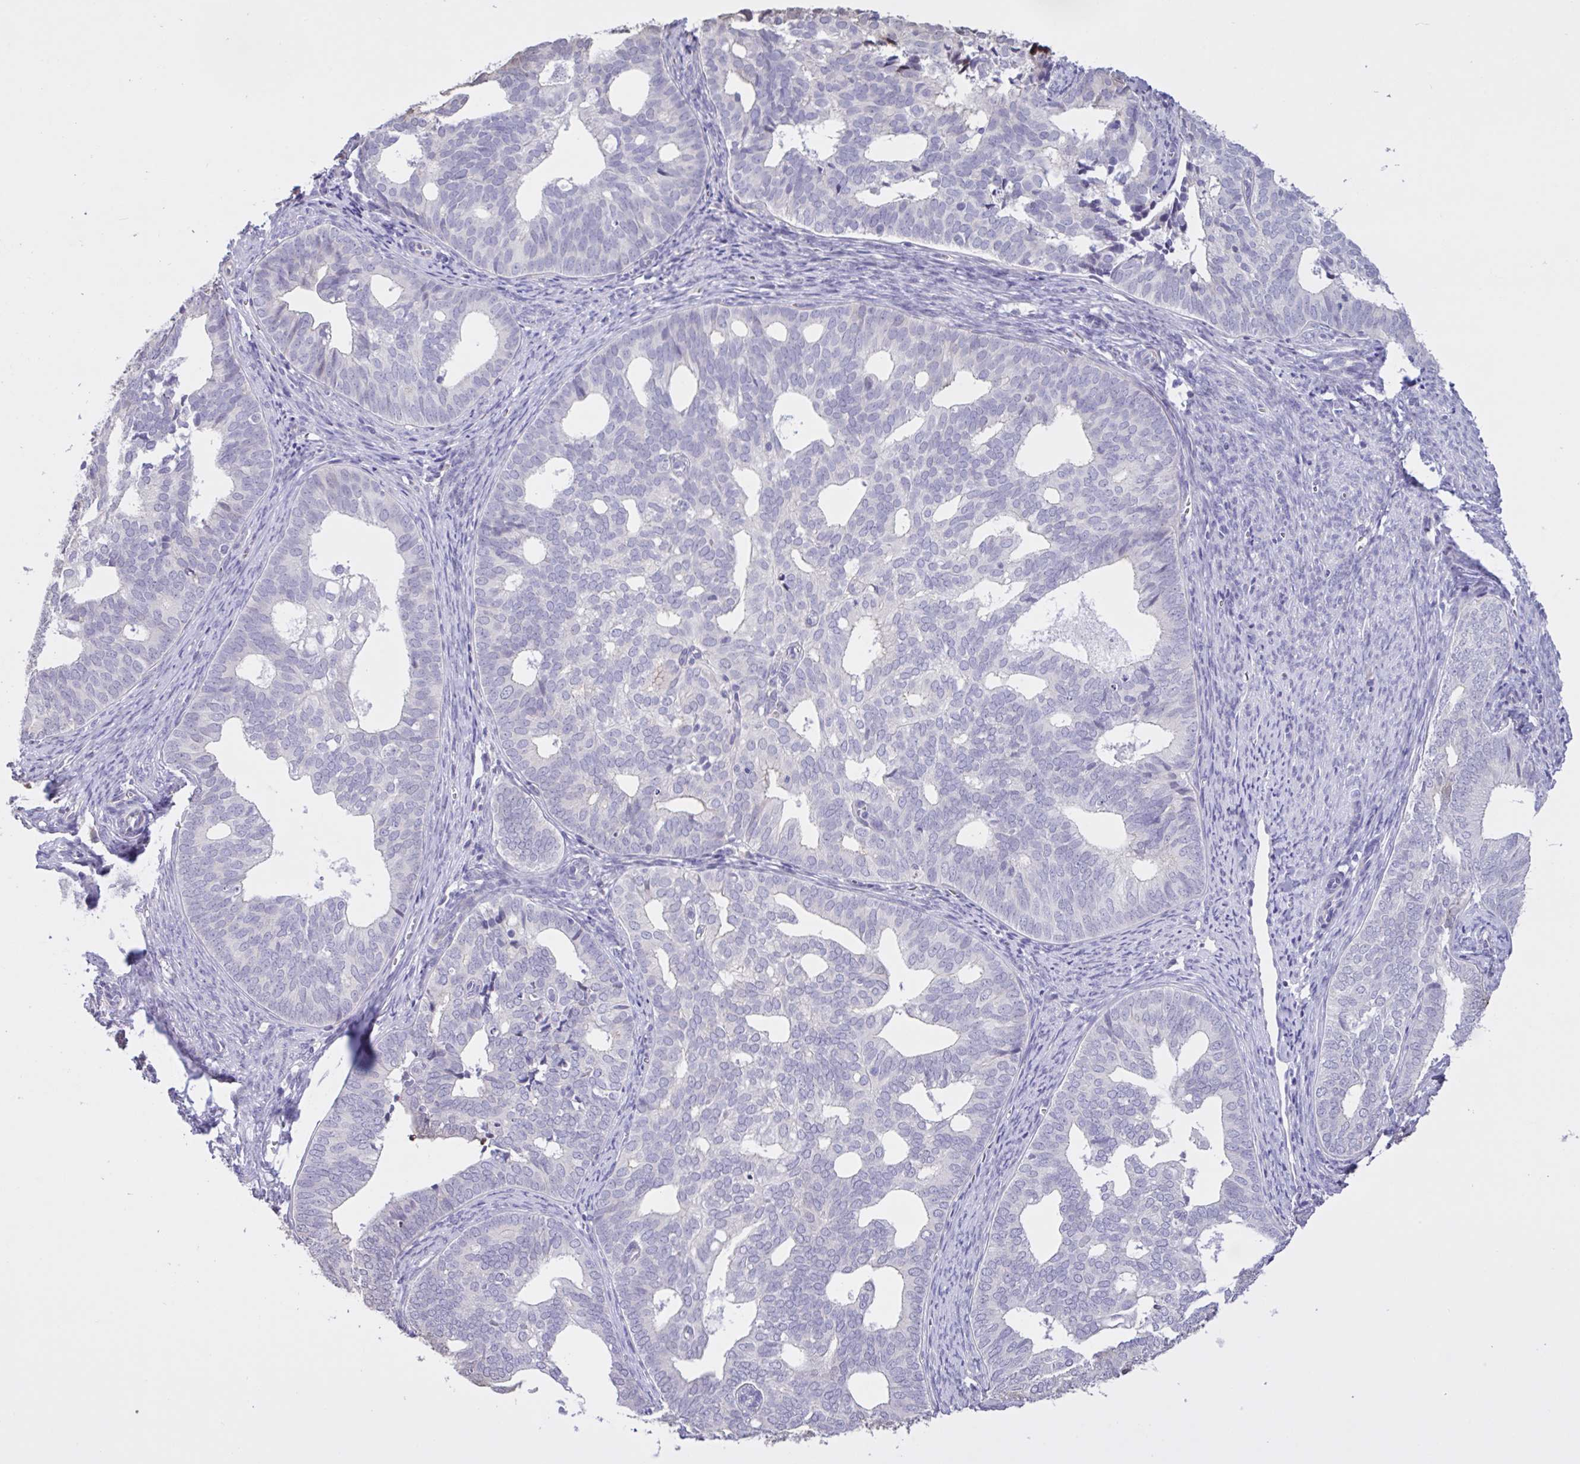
{"staining": {"intensity": "negative", "quantity": "none", "location": "none"}, "tissue": "endometrial cancer", "cell_type": "Tumor cells", "image_type": "cancer", "snomed": [{"axis": "morphology", "description": "Adenocarcinoma, NOS"}, {"axis": "topography", "description": "Endometrium"}], "caption": "IHC photomicrograph of endometrial cancer (adenocarcinoma) stained for a protein (brown), which demonstrates no staining in tumor cells.", "gene": "MRGPRX2", "patient": {"sex": "female", "age": 75}}